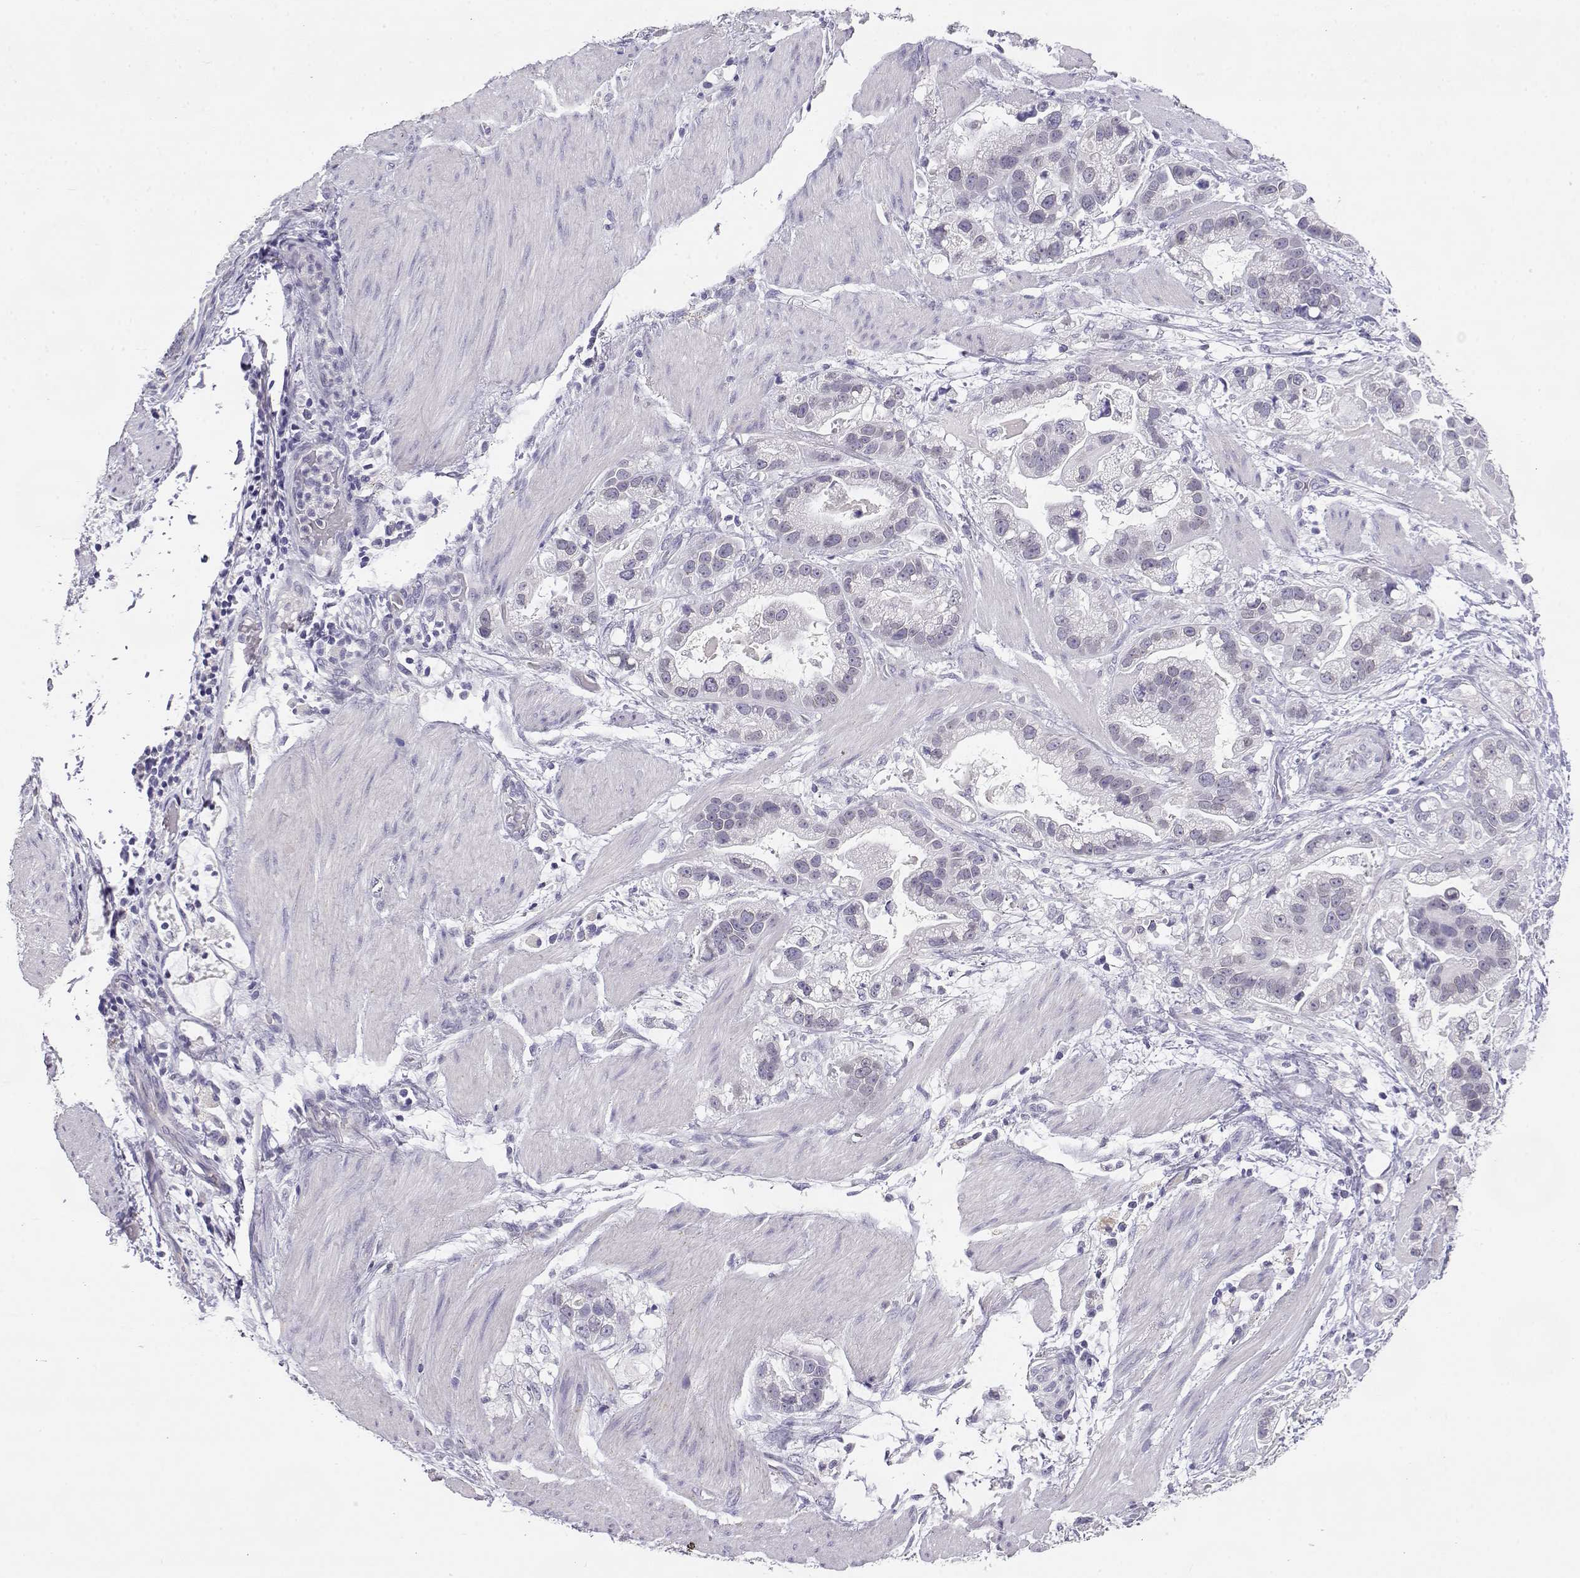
{"staining": {"intensity": "negative", "quantity": "none", "location": "none"}, "tissue": "stomach cancer", "cell_type": "Tumor cells", "image_type": "cancer", "snomed": [{"axis": "morphology", "description": "Adenocarcinoma, NOS"}, {"axis": "topography", "description": "Stomach"}], "caption": "Tumor cells are negative for brown protein staining in stomach cancer. The staining is performed using DAB brown chromogen with nuclei counter-stained in using hematoxylin.", "gene": "ENDOU", "patient": {"sex": "male", "age": 59}}